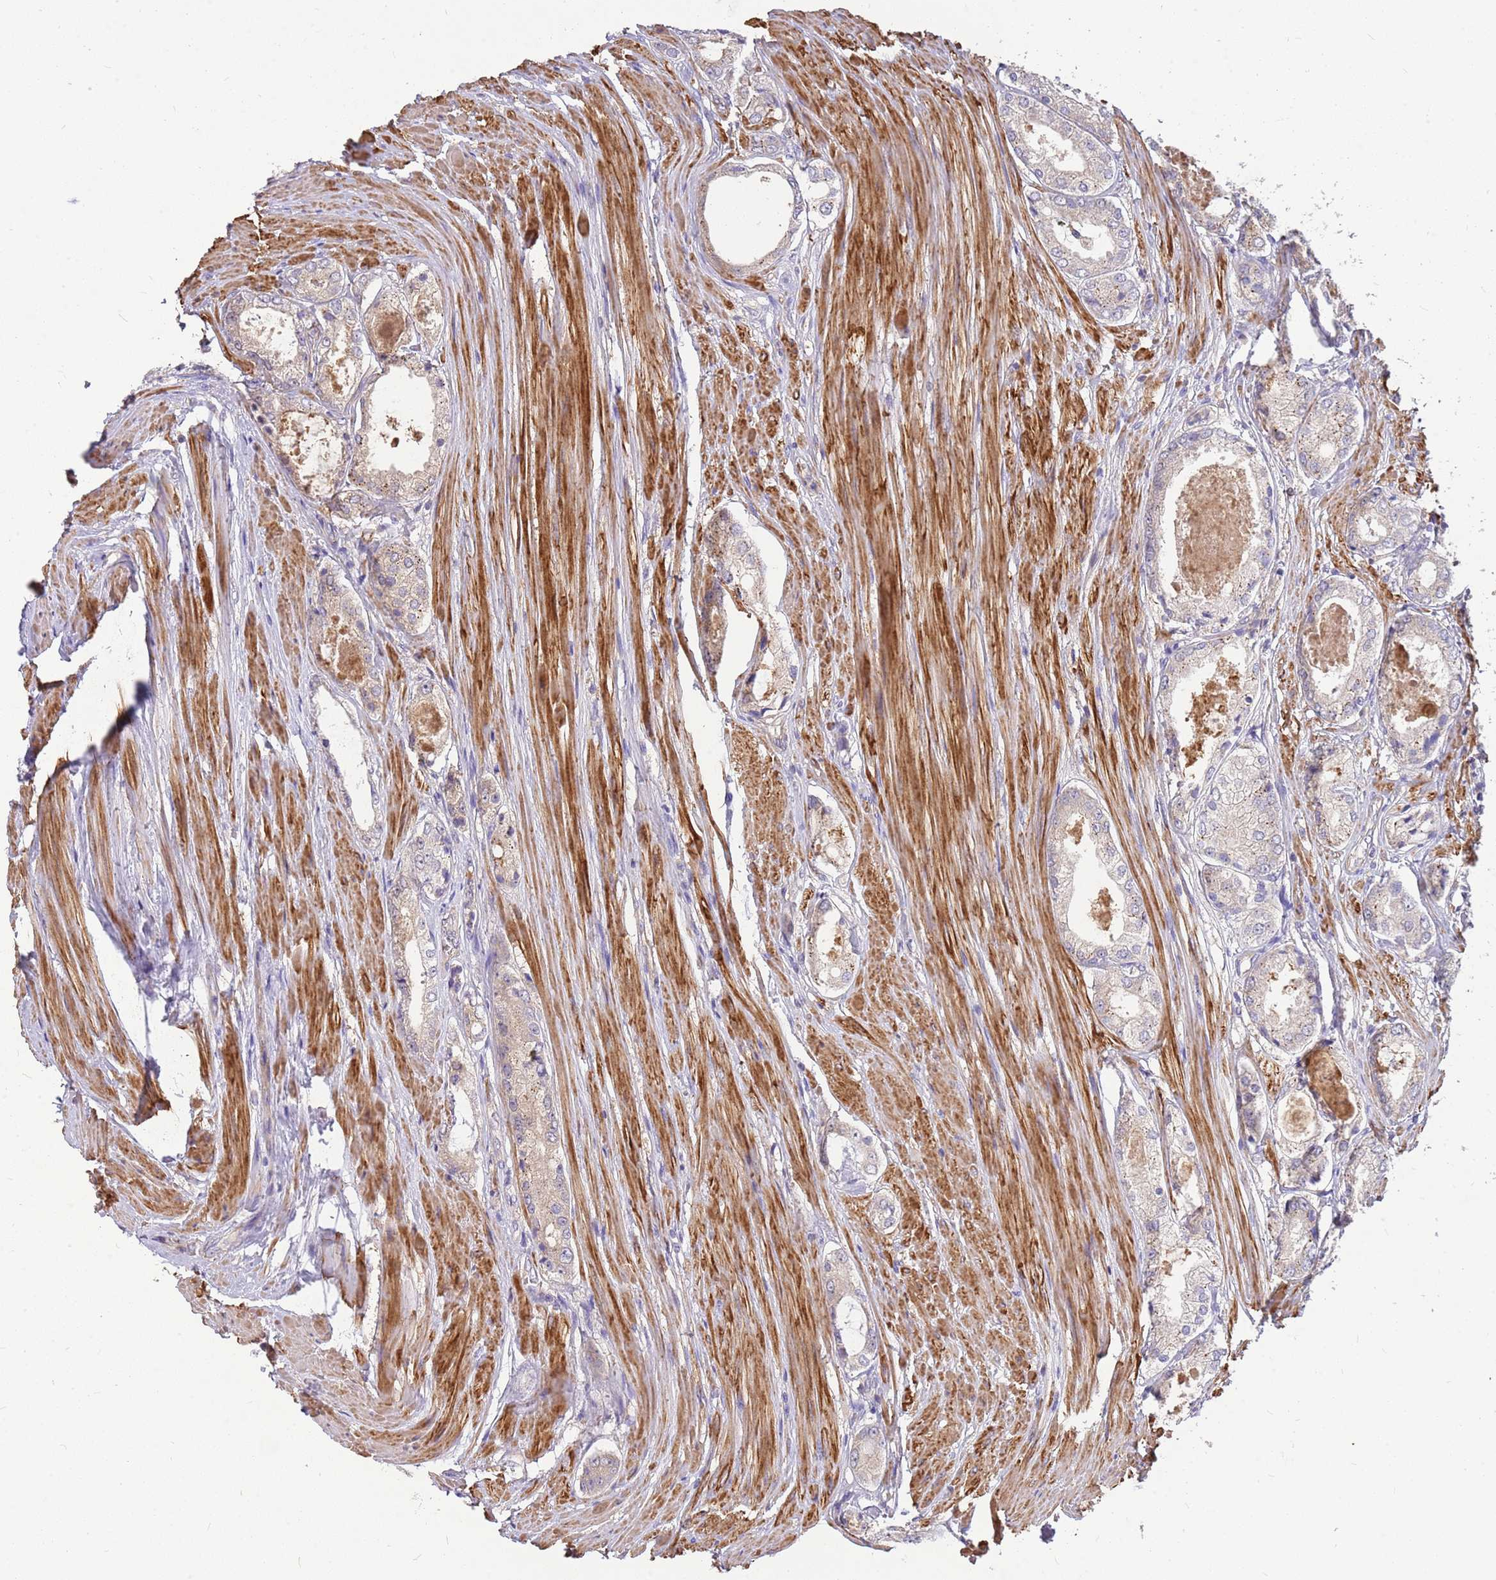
{"staining": {"intensity": "negative", "quantity": "none", "location": "none"}, "tissue": "prostate cancer", "cell_type": "Tumor cells", "image_type": "cancer", "snomed": [{"axis": "morphology", "description": "Adenocarcinoma, Low grade"}, {"axis": "topography", "description": "Prostate"}], "caption": "Immunohistochemical staining of human prostate cancer displays no significant expression in tumor cells.", "gene": "MVD", "patient": {"sex": "male", "age": 68}}